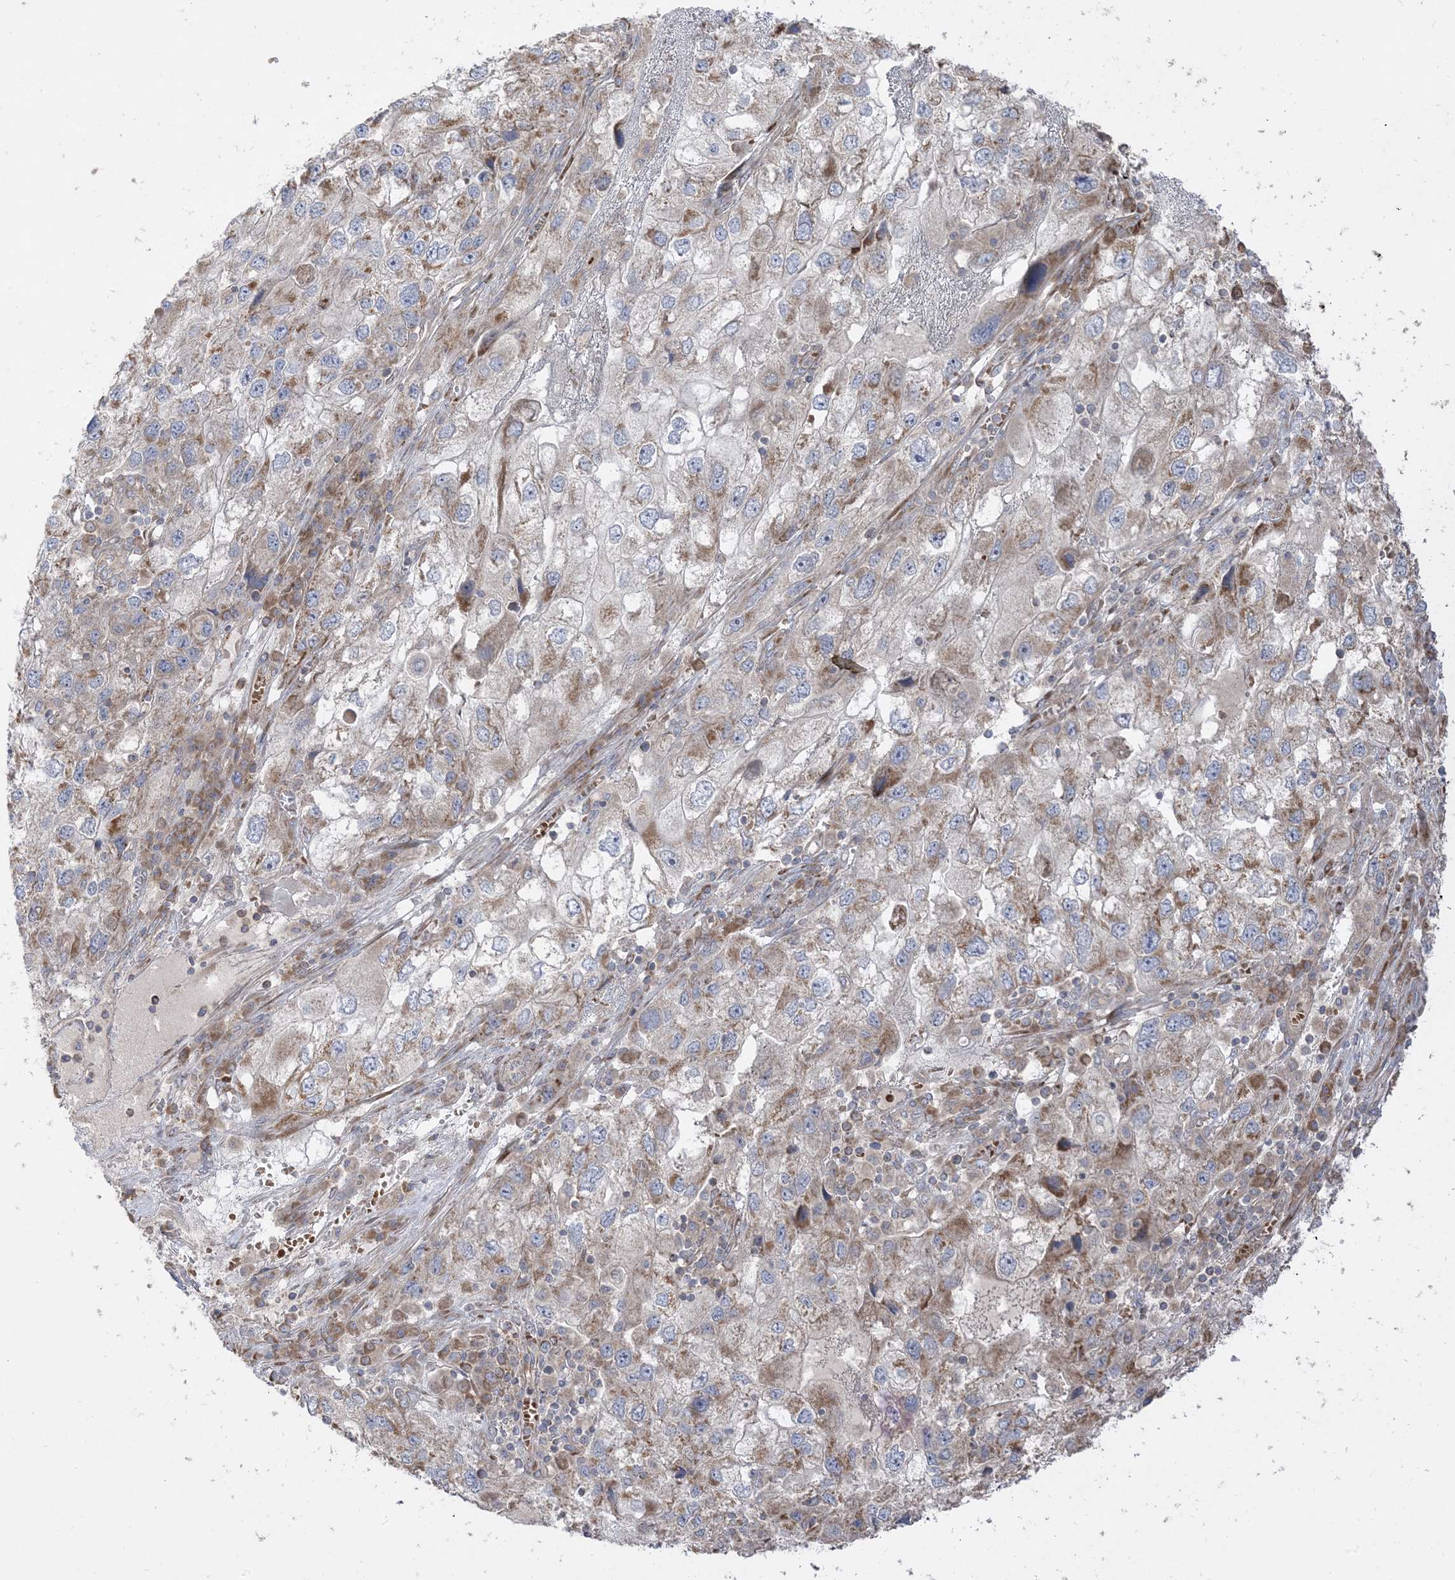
{"staining": {"intensity": "moderate", "quantity": "25%-75%", "location": "cytoplasmic/membranous"}, "tissue": "endometrial cancer", "cell_type": "Tumor cells", "image_type": "cancer", "snomed": [{"axis": "morphology", "description": "Adenocarcinoma, NOS"}, {"axis": "topography", "description": "Endometrium"}], "caption": "High-power microscopy captured an IHC histopathology image of endometrial cancer (adenocarcinoma), revealing moderate cytoplasmic/membranous staining in approximately 25%-75% of tumor cells.", "gene": "AARS2", "patient": {"sex": "female", "age": 49}}